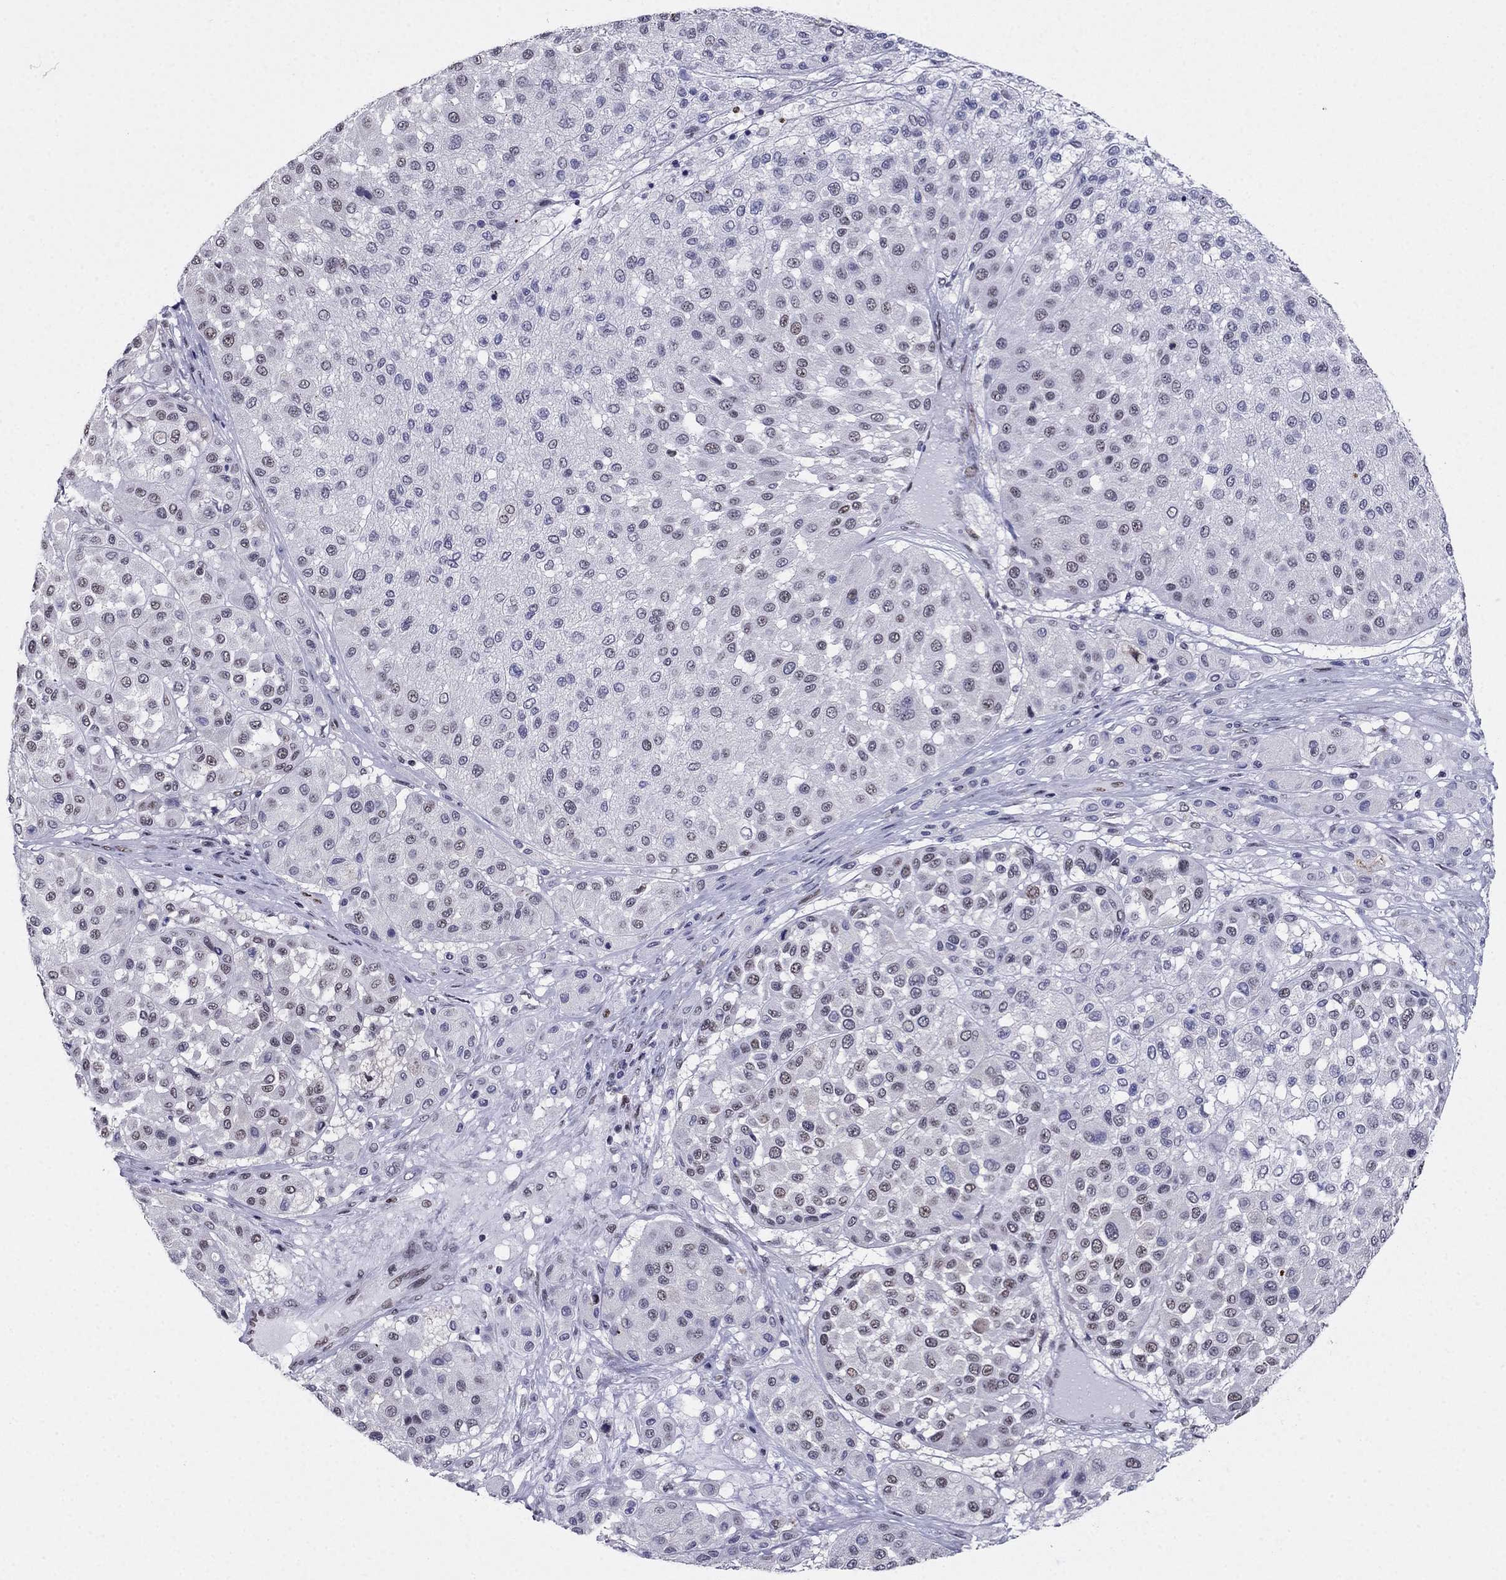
{"staining": {"intensity": "weak", "quantity": "<25%", "location": "nuclear"}, "tissue": "melanoma", "cell_type": "Tumor cells", "image_type": "cancer", "snomed": [{"axis": "morphology", "description": "Malignant melanoma, Metastatic site"}, {"axis": "topography", "description": "Smooth muscle"}], "caption": "IHC photomicrograph of neoplastic tissue: human malignant melanoma (metastatic site) stained with DAB exhibits no significant protein positivity in tumor cells.", "gene": "PPM1G", "patient": {"sex": "male", "age": 41}}